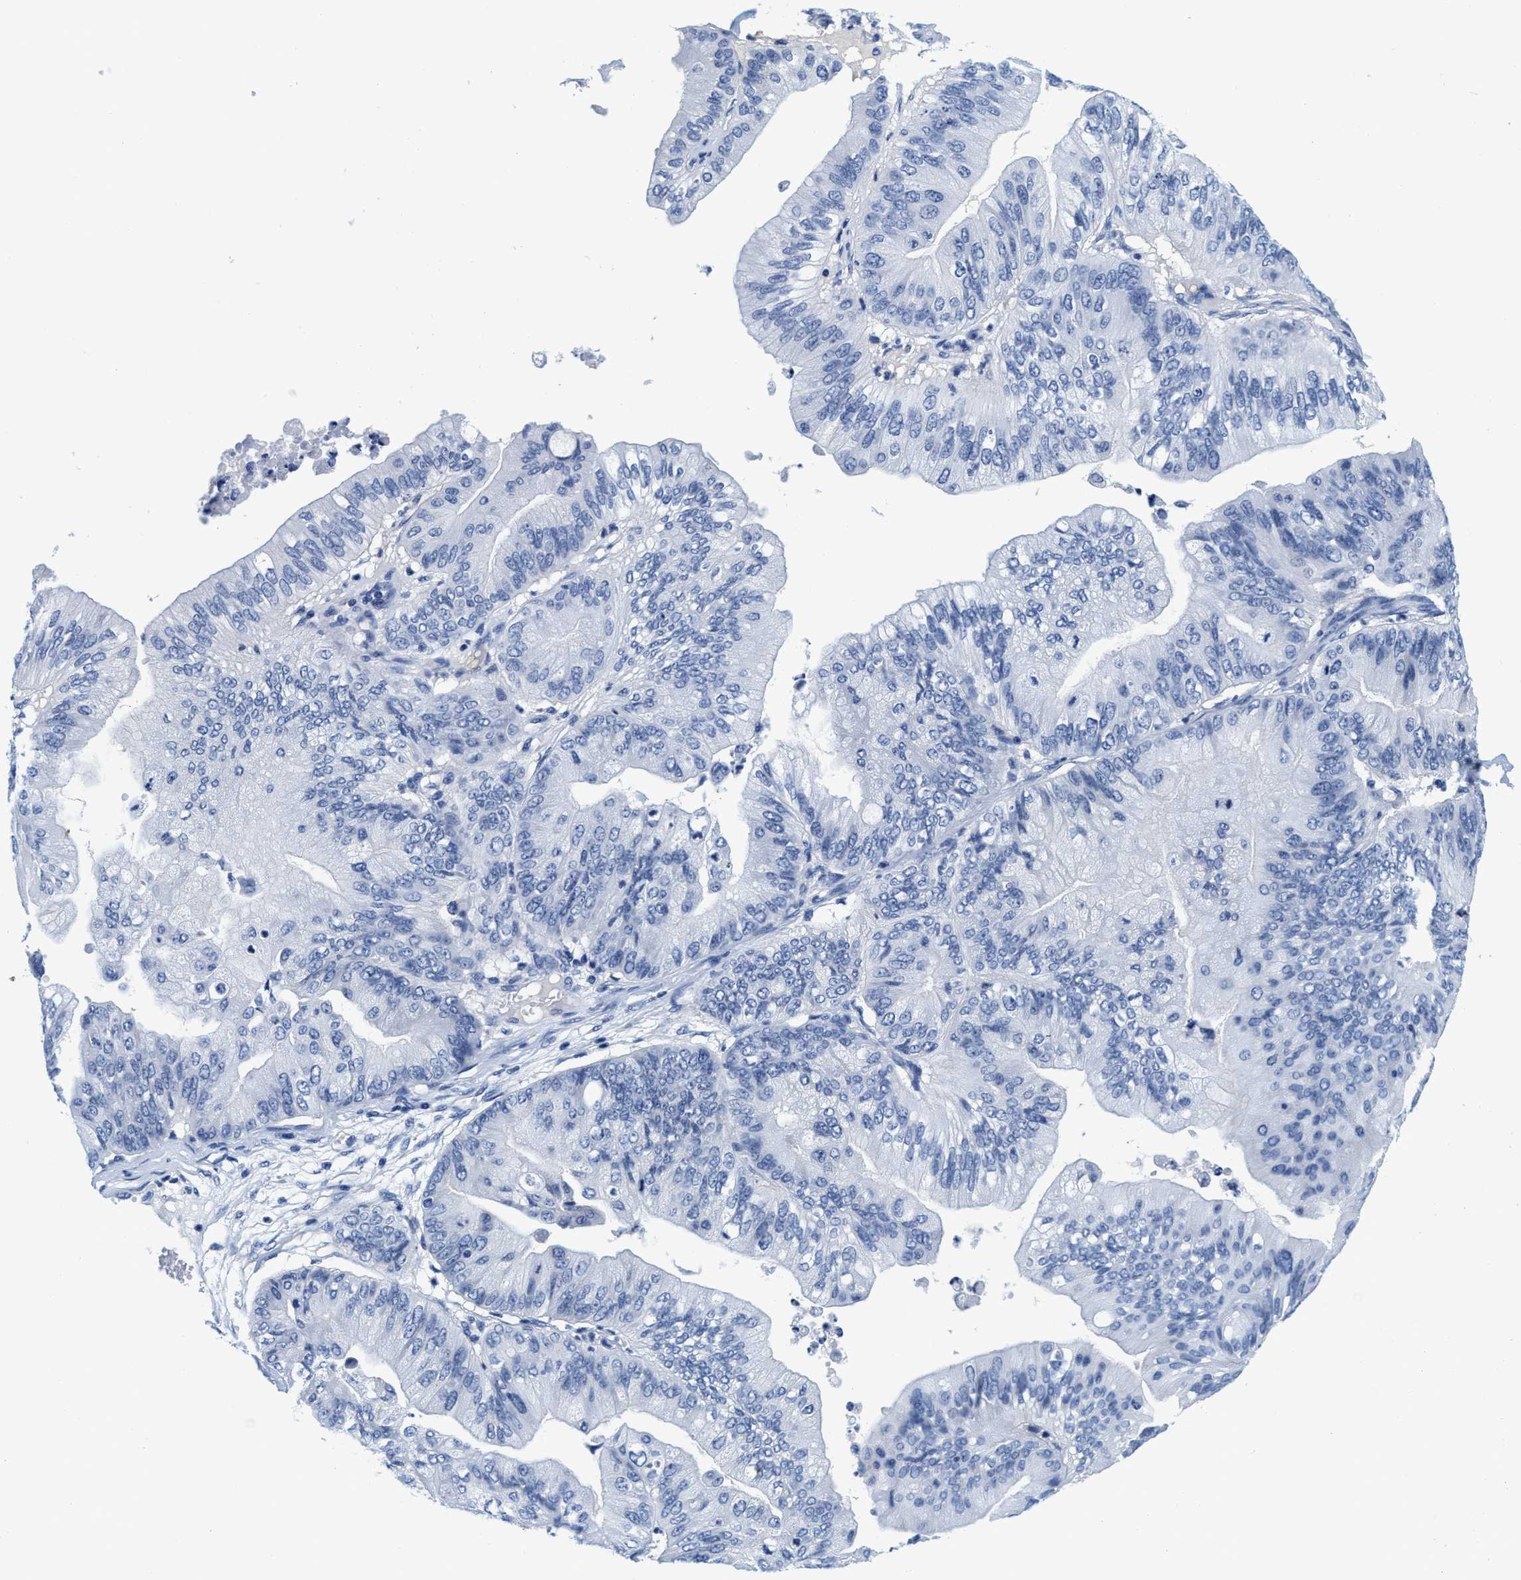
{"staining": {"intensity": "negative", "quantity": "none", "location": "none"}, "tissue": "ovarian cancer", "cell_type": "Tumor cells", "image_type": "cancer", "snomed": [{"axis": "morphology", "description": "Cystadenocarcinoma, mucinous, NOS"}, {"axis": "topography", "description": "Ovary"}], "caption": "Photomicrograph shows no significant protein positivity in tumor cells of ovarian mucinous cystadenocarcinoma. The staining is performed using DAB (3,3'-diaminobenzidine) brown chromogen with nuclei counter-stained in using hematoxylin.", "gene": "TTC3", "patient": {"sex": "female", "age": 61}}